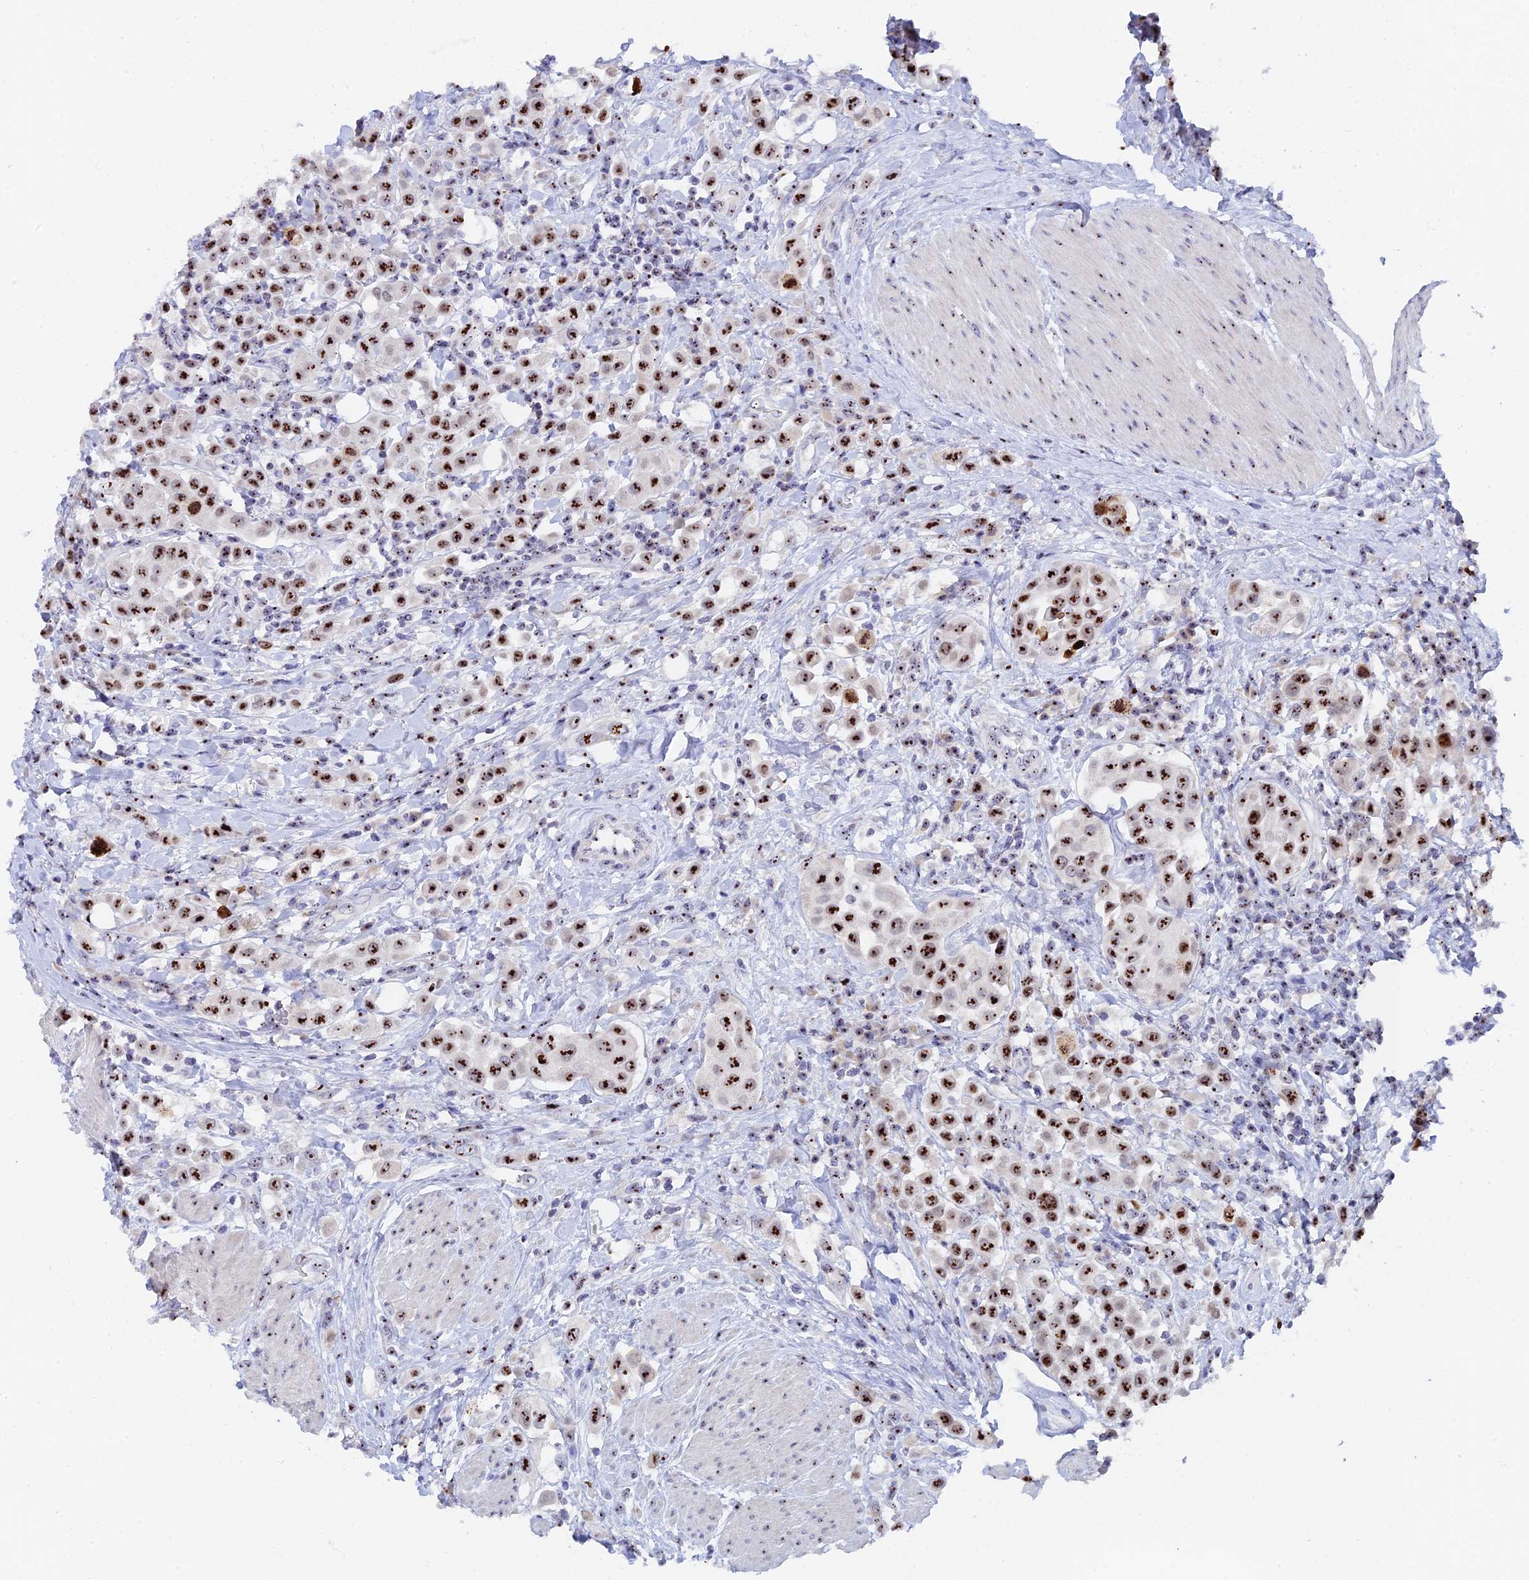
{"staining": {"intensity": "strong", "quantity": ">75%", "location": "nuclear"}, "tissue": "urothelial cancer", "cell_type": "Tumor cells", "image_type": "cancer", "snomed": [{"axis": "morphology", "description": "Urothelial carcinoma, High grade"}, {"axis": "topography", "description": "Urinary bladder"}], "caption": "High-grade urothelial carcinoma was stained to show a protein in brown. There is high levels of strong nuclear staining in about >75% of tumor cells.", "gene": "RSL1D1", "patient": {"sex": "male", "age": 50}}